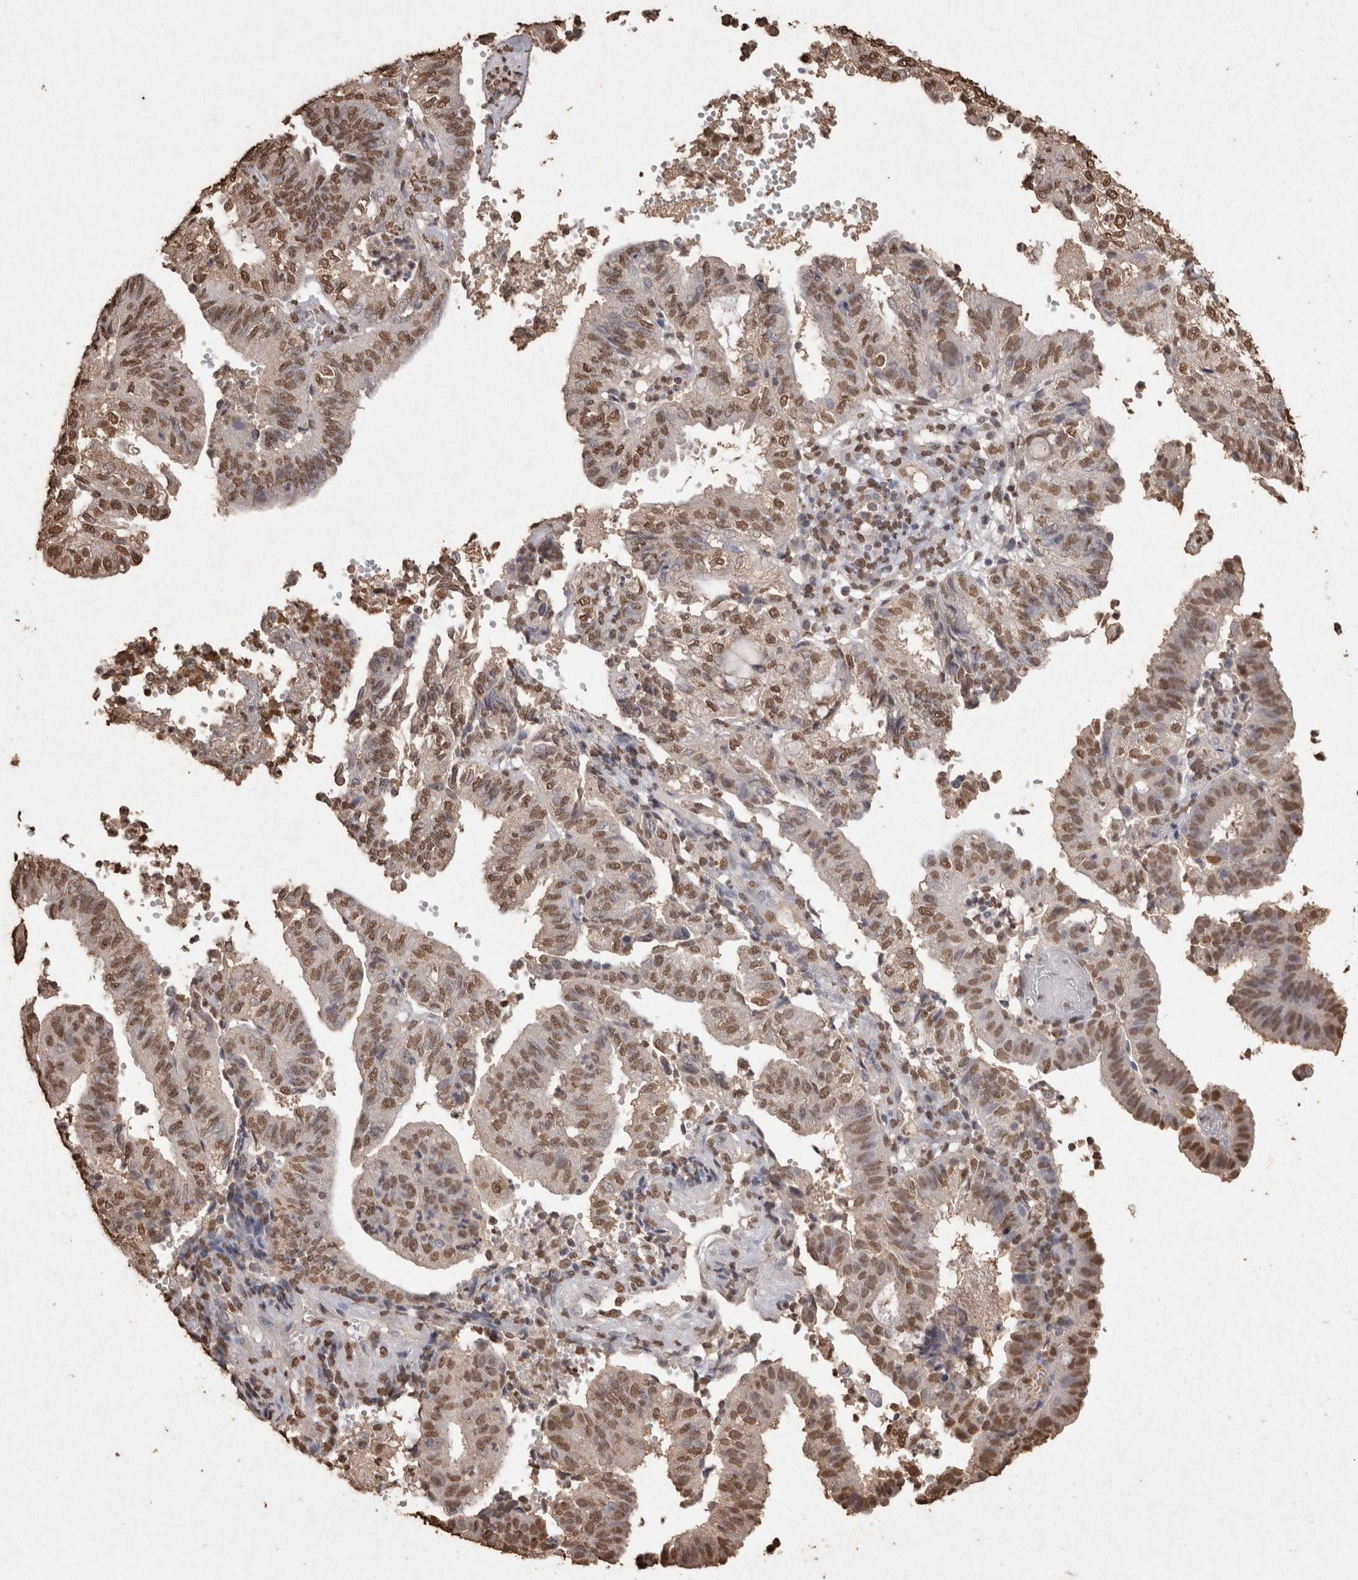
{"staining": {"intensity": "moderate", "quantity": ">75%", "location": "nuclear"}, "tissue": "endometrial cancer", "cell_type": "Tumor cells", "image_type": "cancer", "snomed": [{"axis": "morphology", "description": "Adenocarcinoma, NOS"}, {"axis": "topography", "description": "Uterus"}], "caption": "Human adenocarcinoma (endometrial) stained with a protein marker shows moderate staining in tumor cells.", "gene": "POU5F1", "patient": {"sex": "female", "age": 60}}